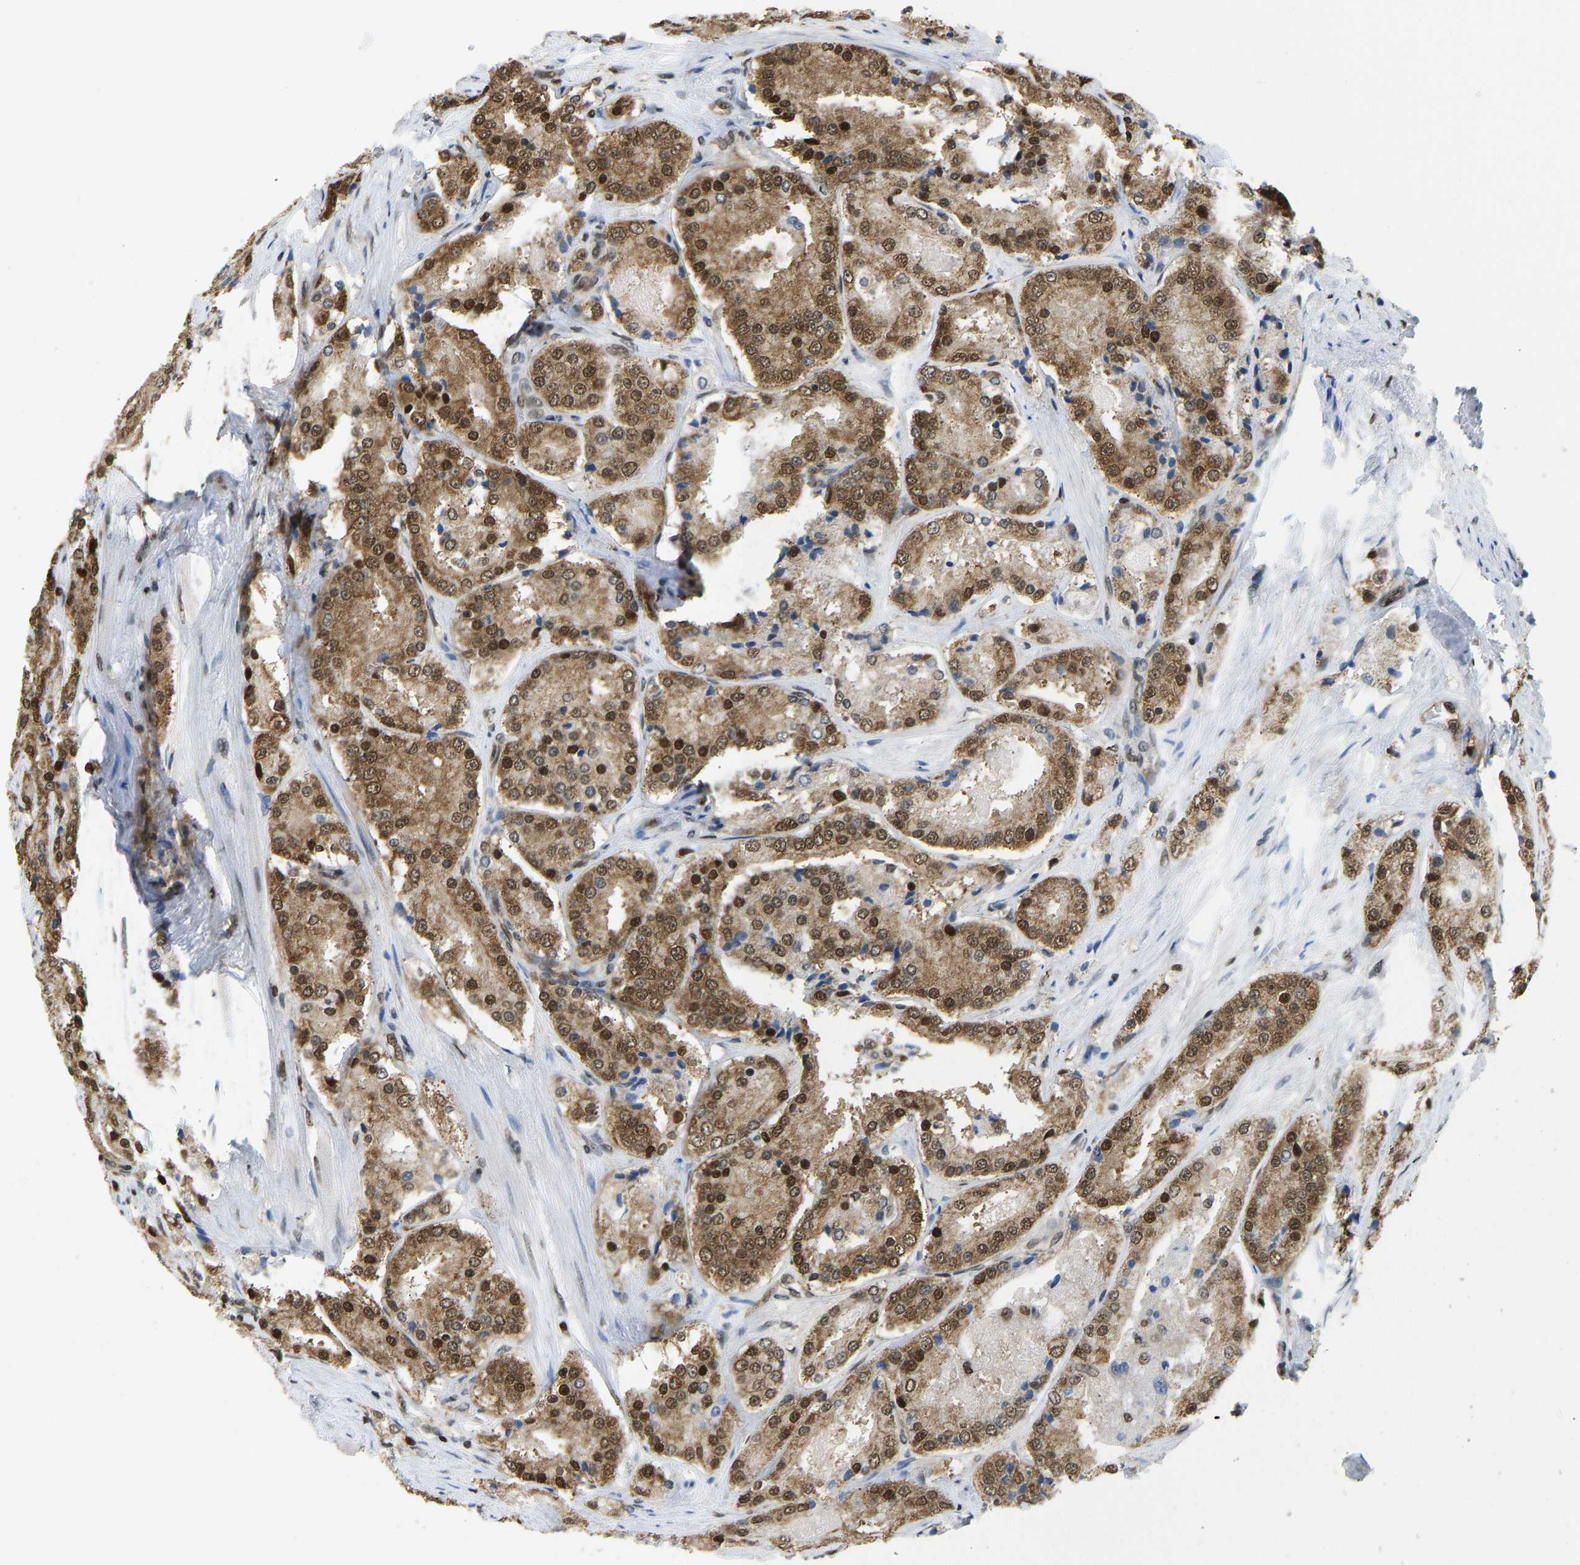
{"staining": {"intensity": "moderate", "quantity": ">75%", "location": "cytoplasmic/membranous,nuclear"}, "tissue": "prostate cancer", "cell_type": "Tumor cells", "image_type": "cancer", "snomed": [{"axis": "morphology", "description": "Adenocarcinoma, High grade"}, {"axis": "topography", "description": "Prostate"}], "caption": "Human high-grade adenocarcinoma (prostate) stained for a protein (brown) displays moderate cytoplasmic/membranous and nuclear positive expression in approximately >75% of tumor cells.", "gene": "ZSCAN20", "patient": {"sex": "male", "age": 65}}